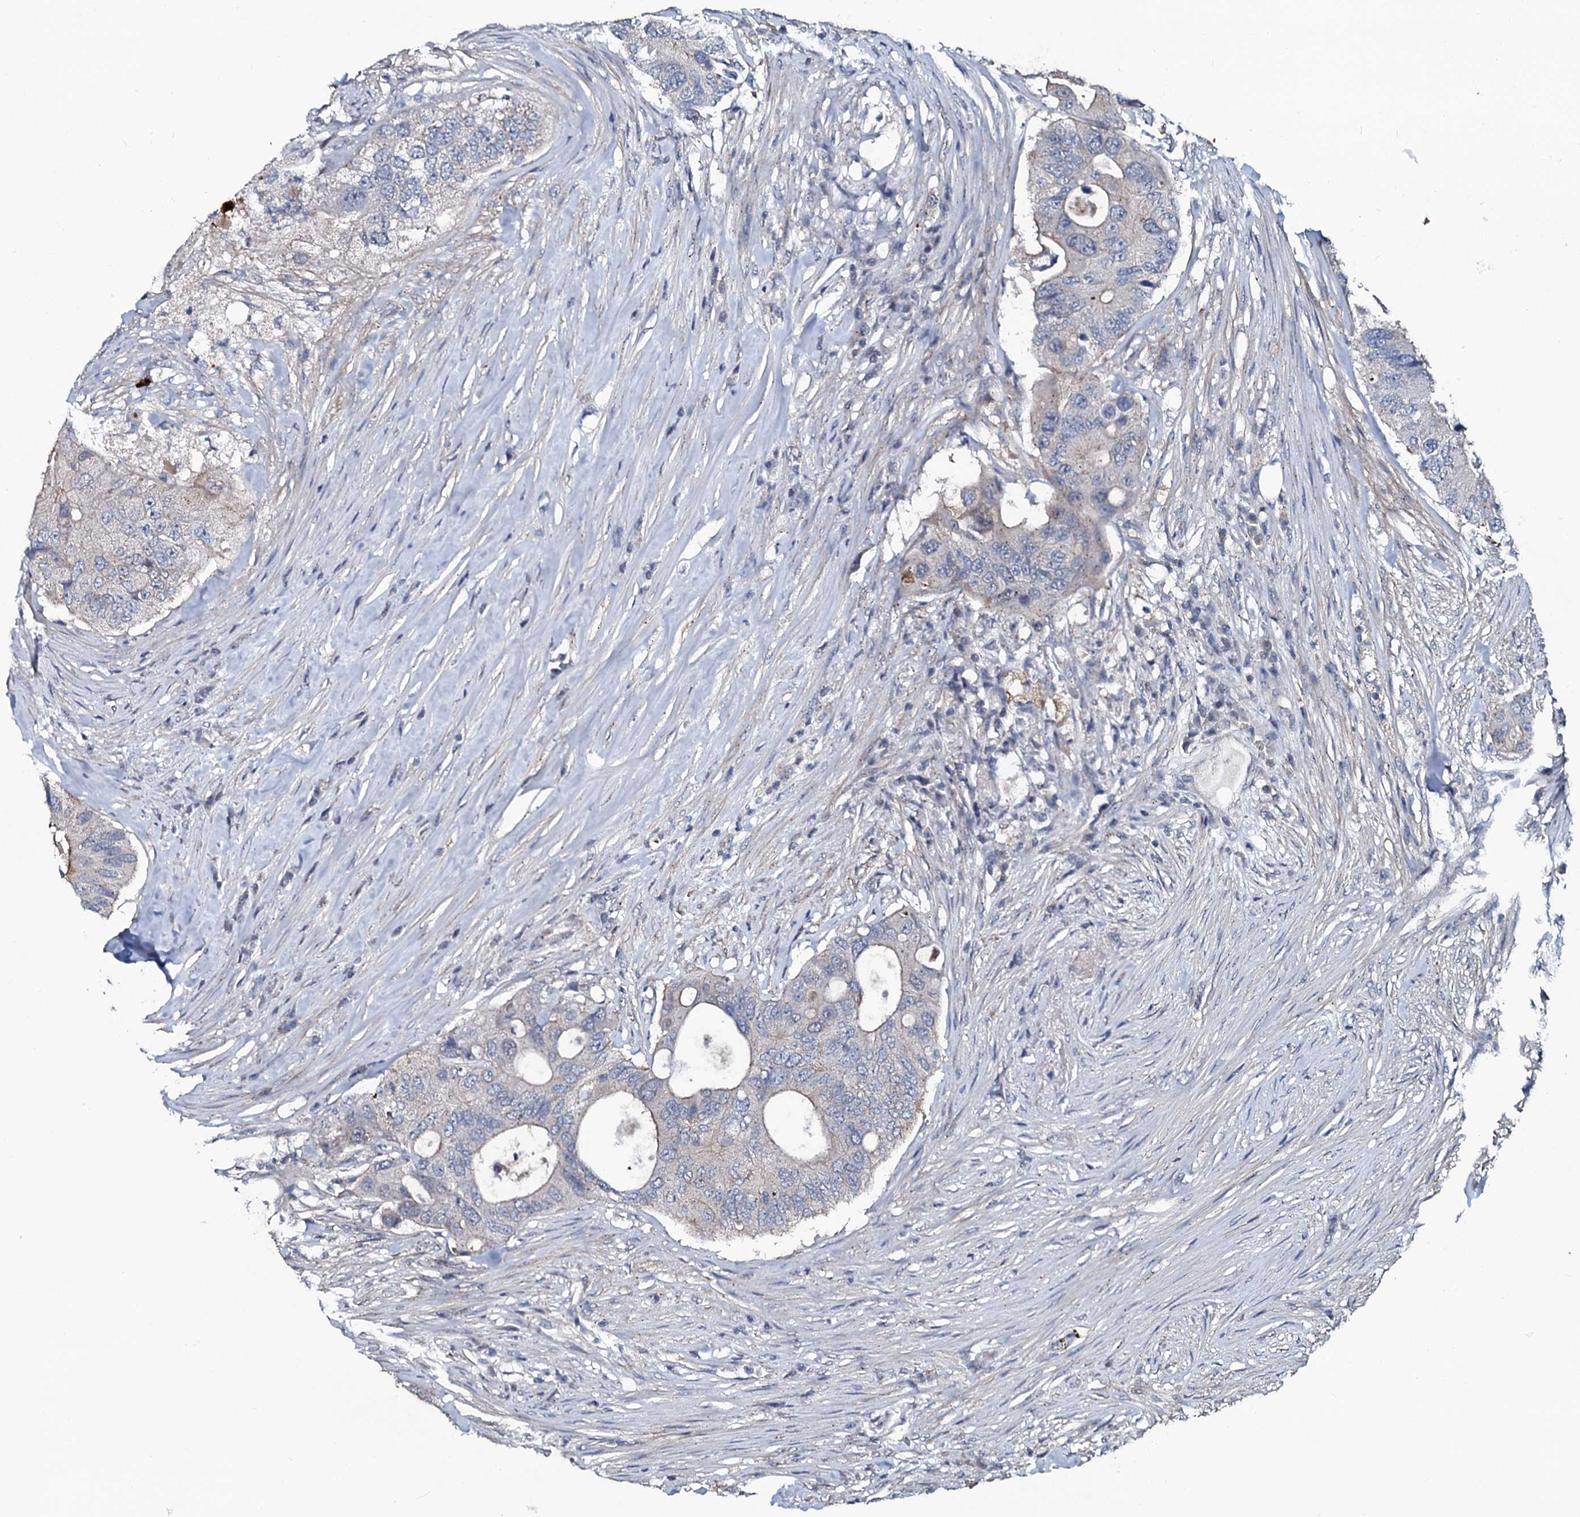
{"staining": {"intensity": "moderate", "quantity": "<25%", "location": "cytoplasmic/membranous"}, "tissue": "colorectal cancer", "cell_type": "Tumor cells", "image_type": "cancer", "snomed": [{"axis": "morphology", "description": "Adenocarcinoma, NOS"}, {"axis": "topography", "description": "Colon"}], "caption": "Adenocarcinoma (colorectal) stained with a protein marker shows moderate staining in tumor cells.", "gene": "USPL1", "patient": {"sex": "male", "age": 71}}